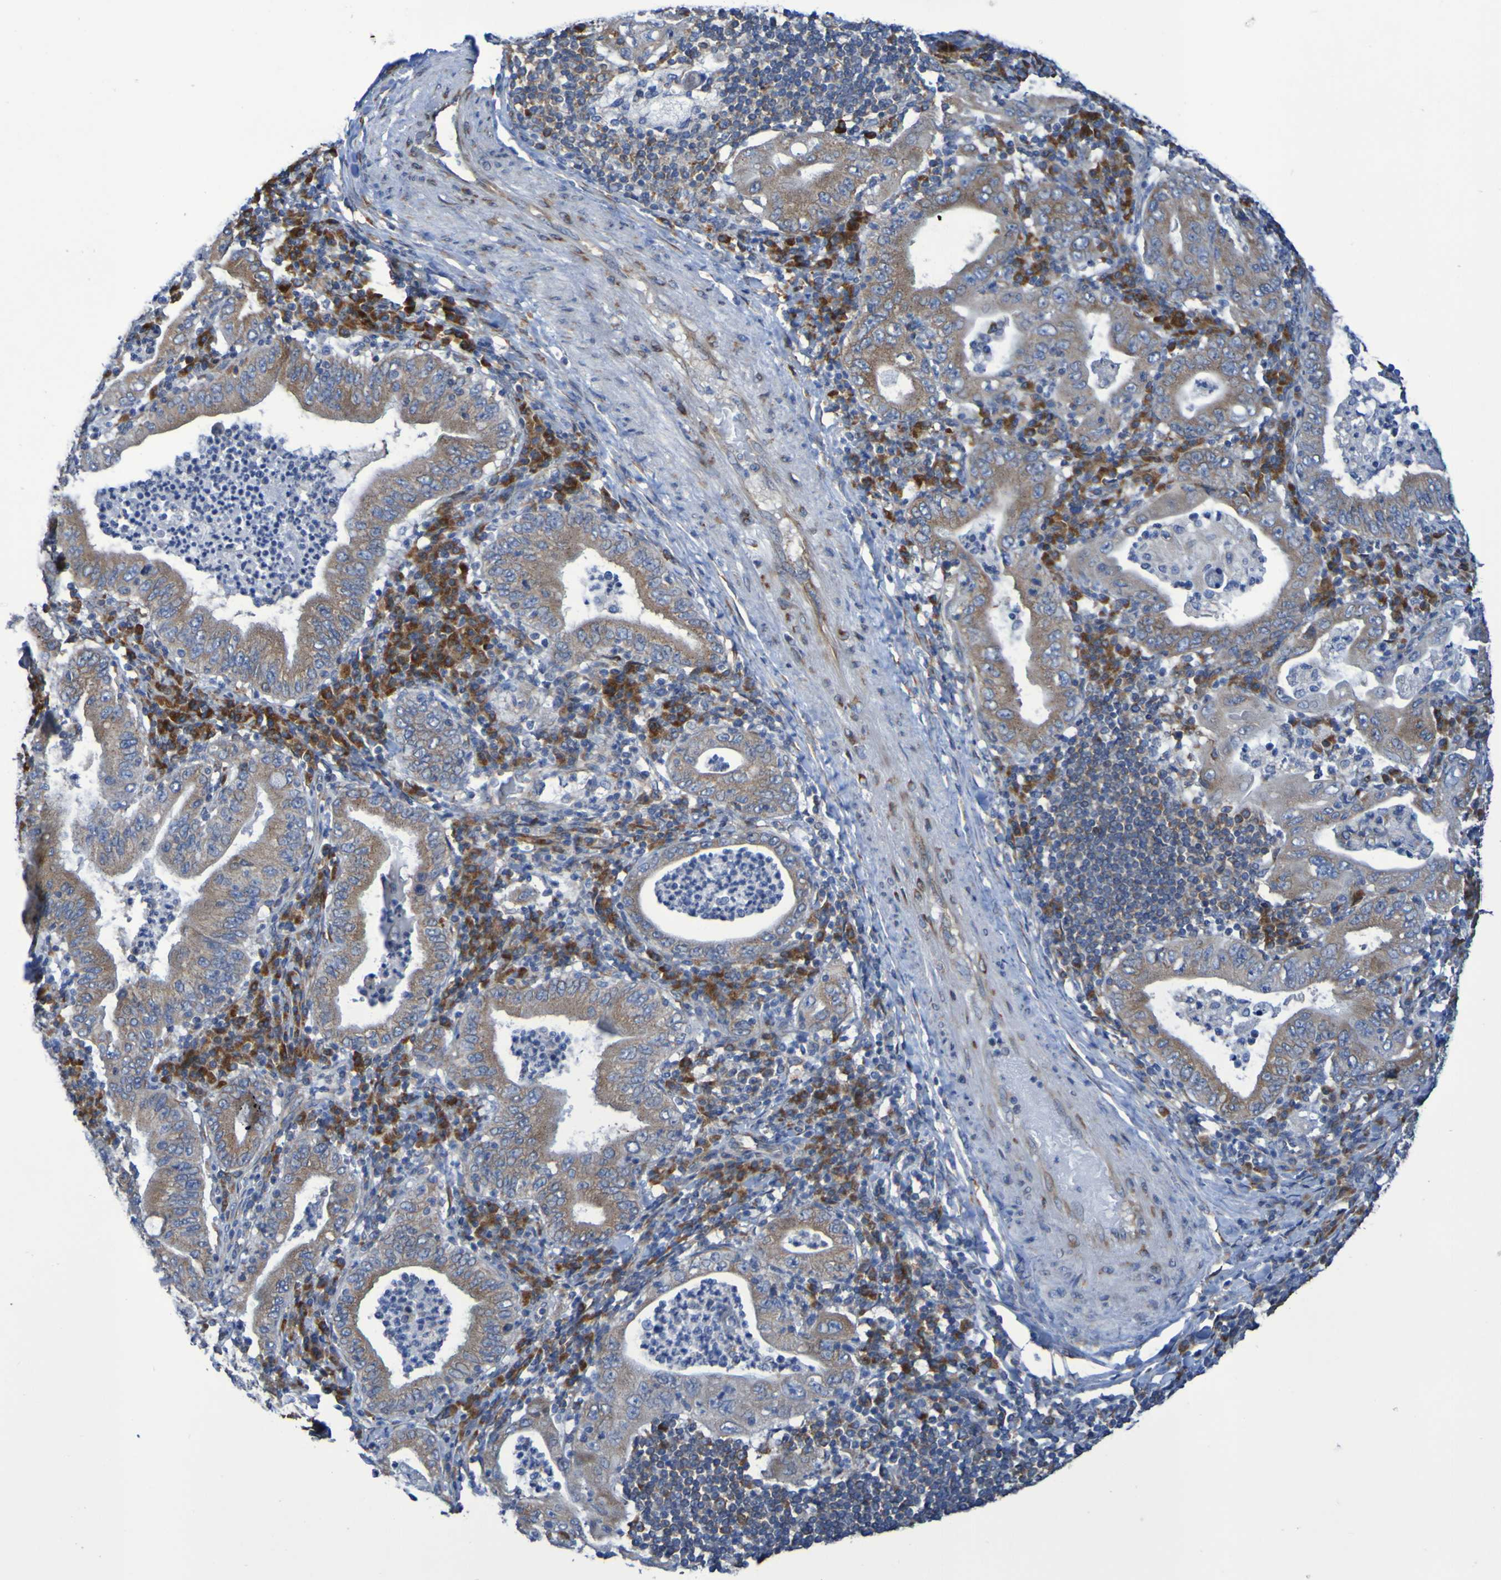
{"staining": {"intensity": "weak", "quantity": ">75%", "location": "cytoplasmic/membranous"}, "tissue": "stomach cancer", "cell_type": "Tumor cells", "image_type": "cancer", "snomed": [{"axis": "morphology", "description": "Normal tissue, NOS"}, {"axis": "morphology", "description": "Adenocarcinoma, NOS"}, {"axis": "topography", "description": "Esophagus"}, {"axis": "topography", "description": "Stomach, upper"}, {"axis": "topography", "description": "Peripheral nerve tissue"}], "caption": "This micrograph demonstrates immunohistochemistry staining of adenocarcinoma (stomach), with low weak cytoplasmic/membranous expression in about >75% of tumor cells.", "gene": "FKBP3", "patient": {"sex": "male", "age": 62}}